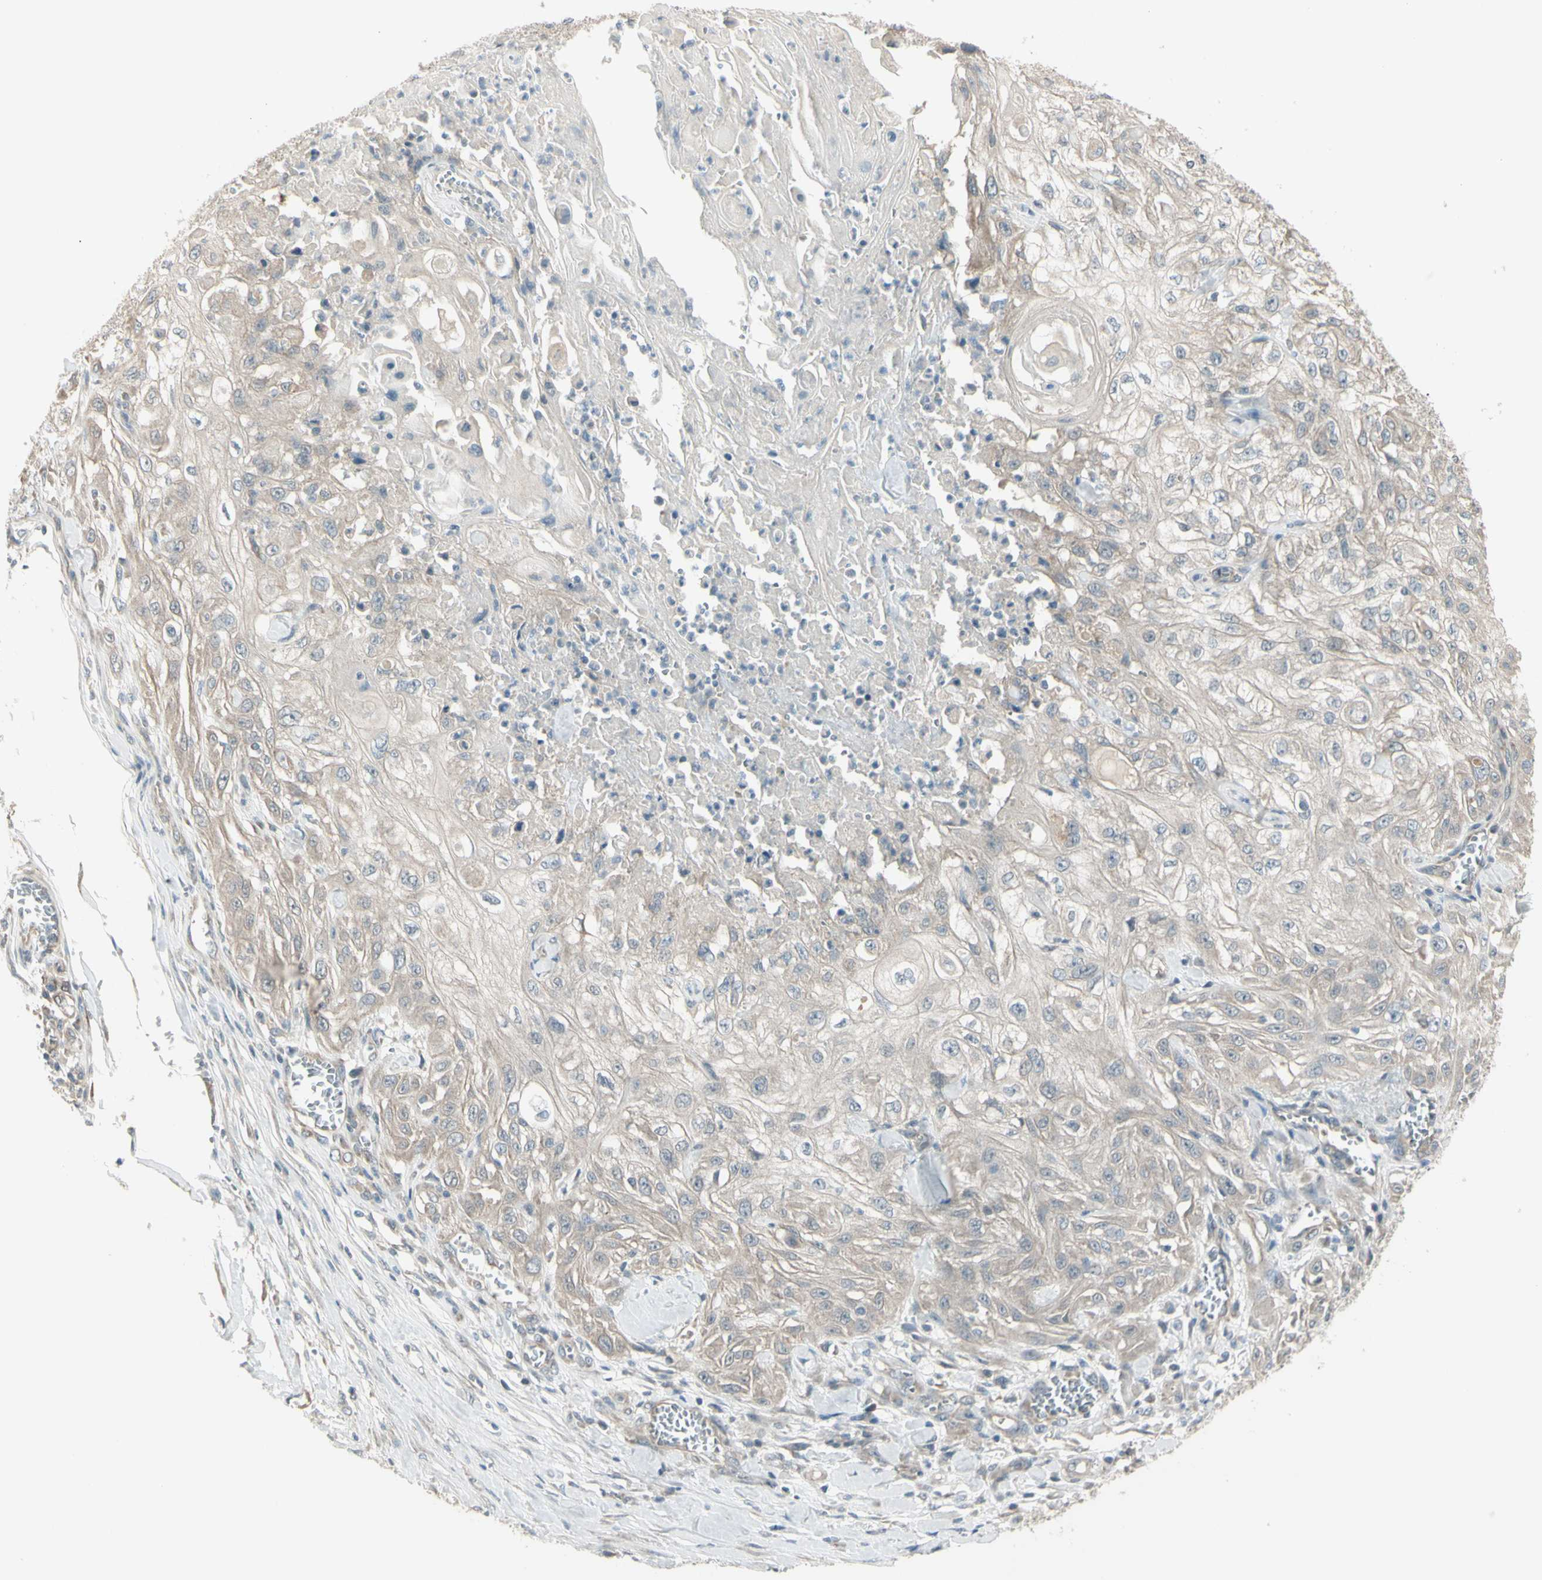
{"staining": {"intensity": "weak", "quantity": "25%-75%", "location": "cytoplasmic/membranous"}, "tissue": "skin cancer", "cell_type": "Tumor cells", "image_type": "cancer", "snomed": [{"axis": "morphology", "description": "Squamous cell carcinoma, NOS"}, {"axis": "morphology", "description": "Squamous cell carcinoma, metastatic, NOS"}, {"axis": "topography", "description": "Skin"}, {"axis": "topography", "description": "Lymph node"}], "caption": "IHC staining of skin squamous cell carcinoma, which reveals low levels of weak cytoplasmic/membranous expression in approximately 25%-75% of tumor cells indicating weak cytoplasmic/membranous protein staining. The staining was performed using DAB (brown) for protein detection and nuclei were counterstained in hematoxylin (blue).", "gene": "NAXD", "patient": {"sex": "male", "age": 75}}